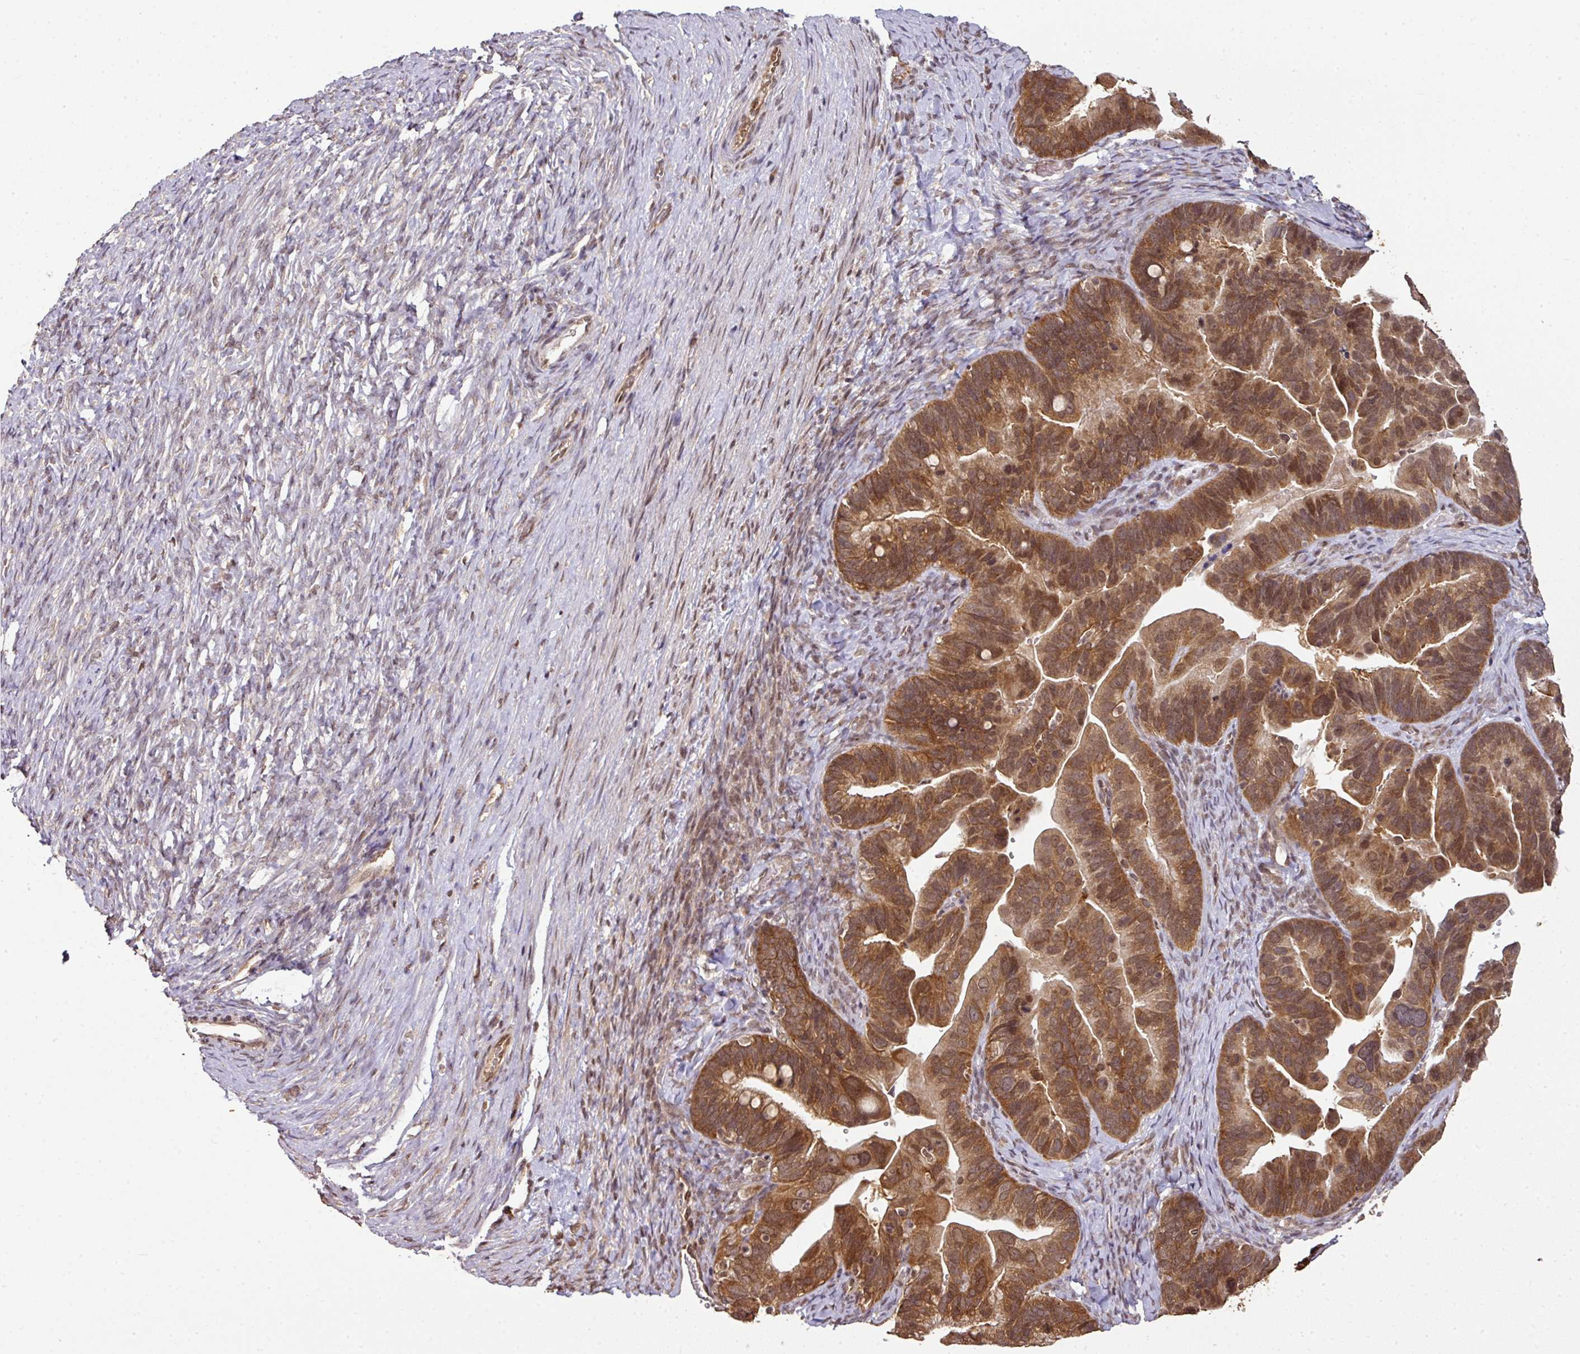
{"staining": {"intensity": "strong", "quantity": ">75%", "location": "cytoplasmic/membranous,nuclear"}, "tissue": "ovarian cancer", "cell_type": "Tumor cells", "image_type": "cancer", "snomed": [{"axis": "morphology", "description": "Cystadenocarcinoma, serous, NOS"}, {"axis": "topography", "description": "Ovary"}], "caption": "Serous cystadenocarcinoma (ovarian) stained for a protein reveals strong cytoplasmic/membranous and nuclear positivity in tumor cells.", "gene": "ANKRD18A", "patient": {"sex": "female", "age": 56}}